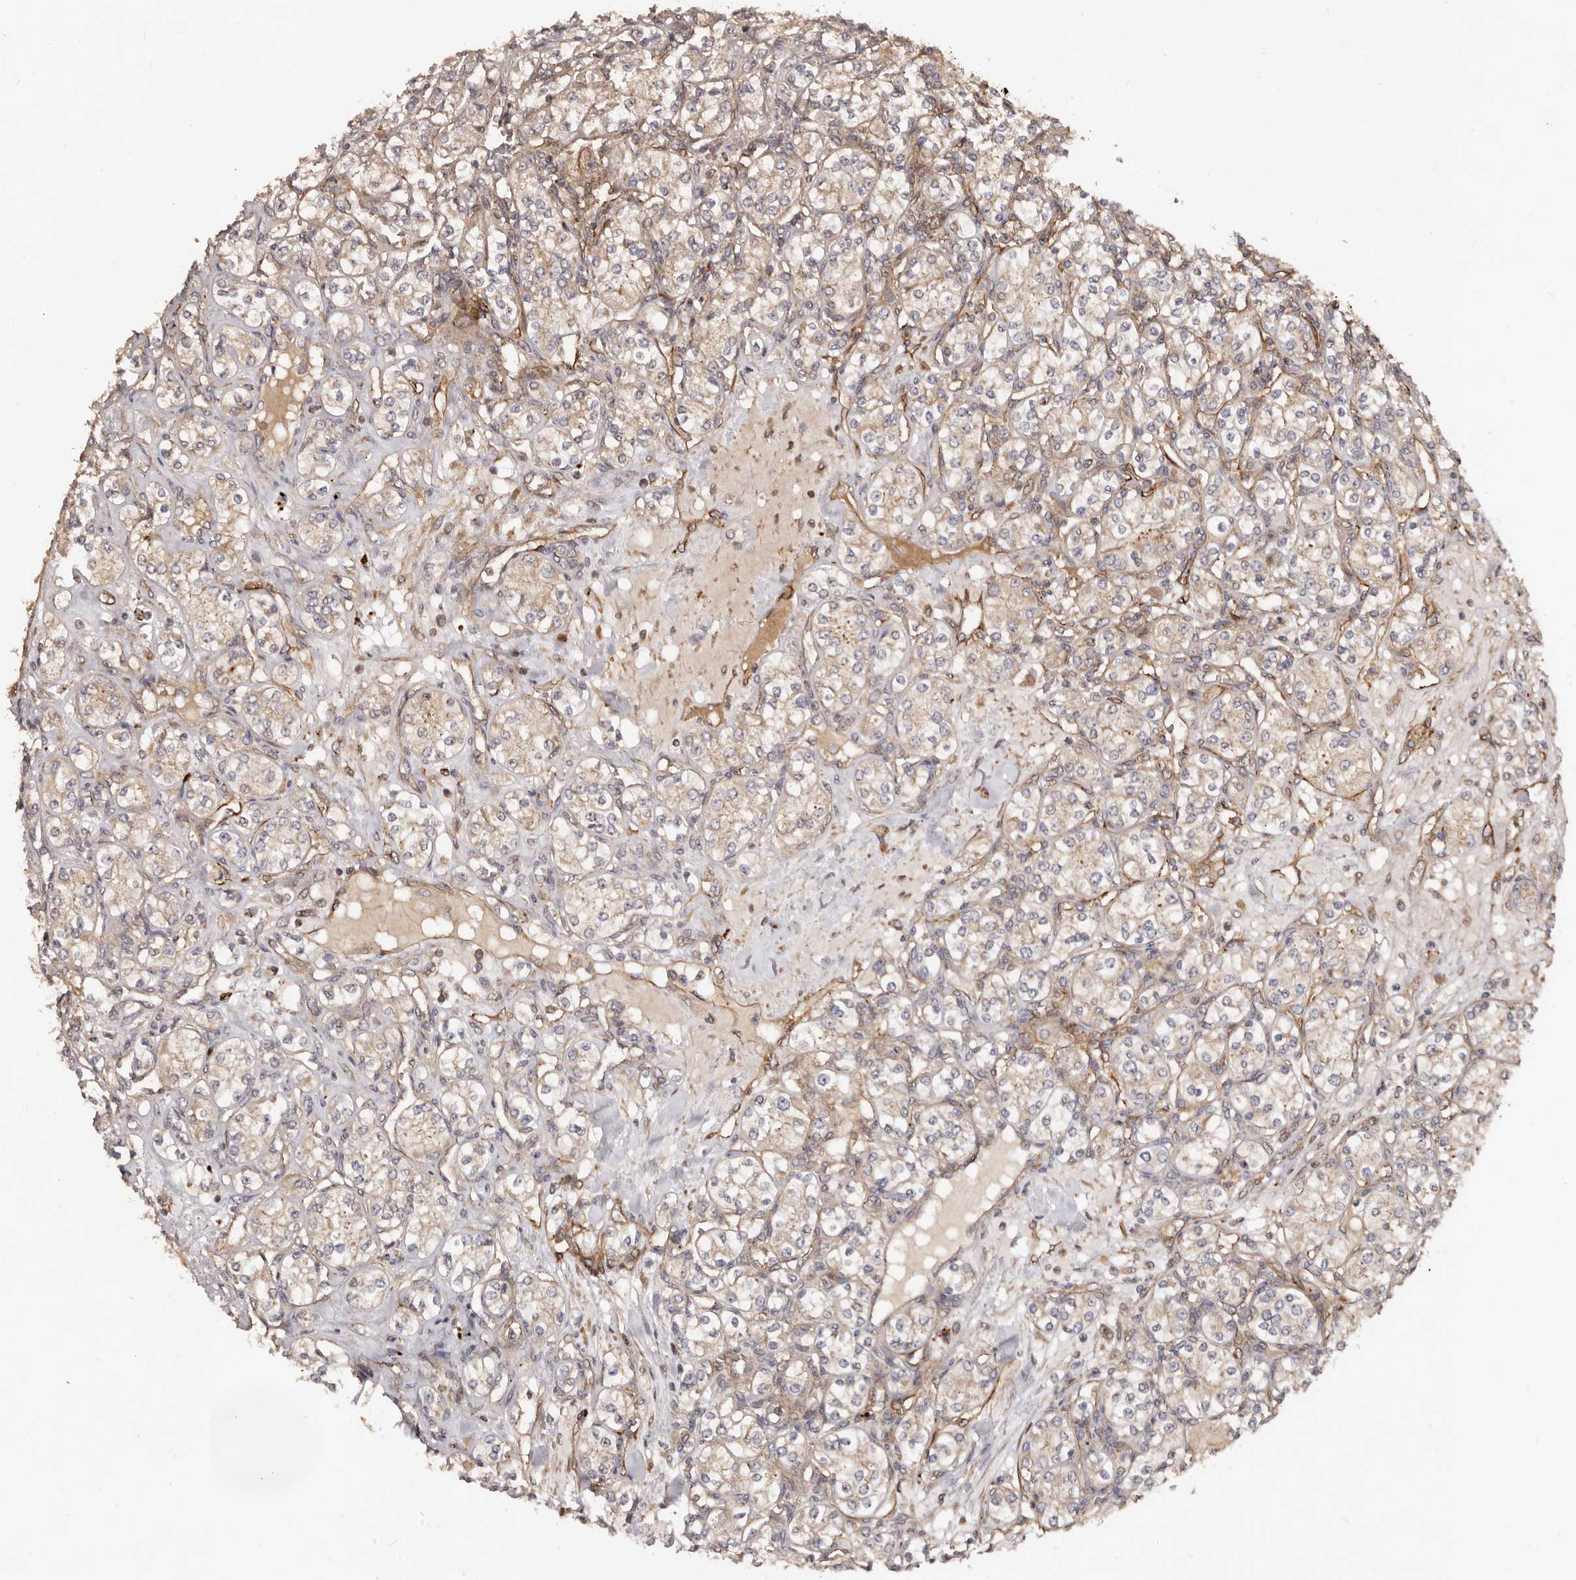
{"staining": {"intensity": "weak", "quantity": "<25%", "location": "cytoplasmic/membranous"}, "tissue": "renal cancer", "cell_type": "Tumor cells", "image_type": "cancer", "snomed": [{"axis": "morphology", "description": "Adenocarcinoma, NOS"}, {"axis": "topography", "description": "Kidney"}], "caption": "An immunohistochemistry (IHC) histopathology image of renal cancer (adenocarcinoma) is shown. There is no staining in tumor cells of renal cancer (adenocarcinoma). (Brightfield microscopy of DAB (3,3'-diaminobenzidine) immunohistochemistry at high magnification).", "gene": "GTPBP1", "patient": {"sex": "male", "age": 77}}